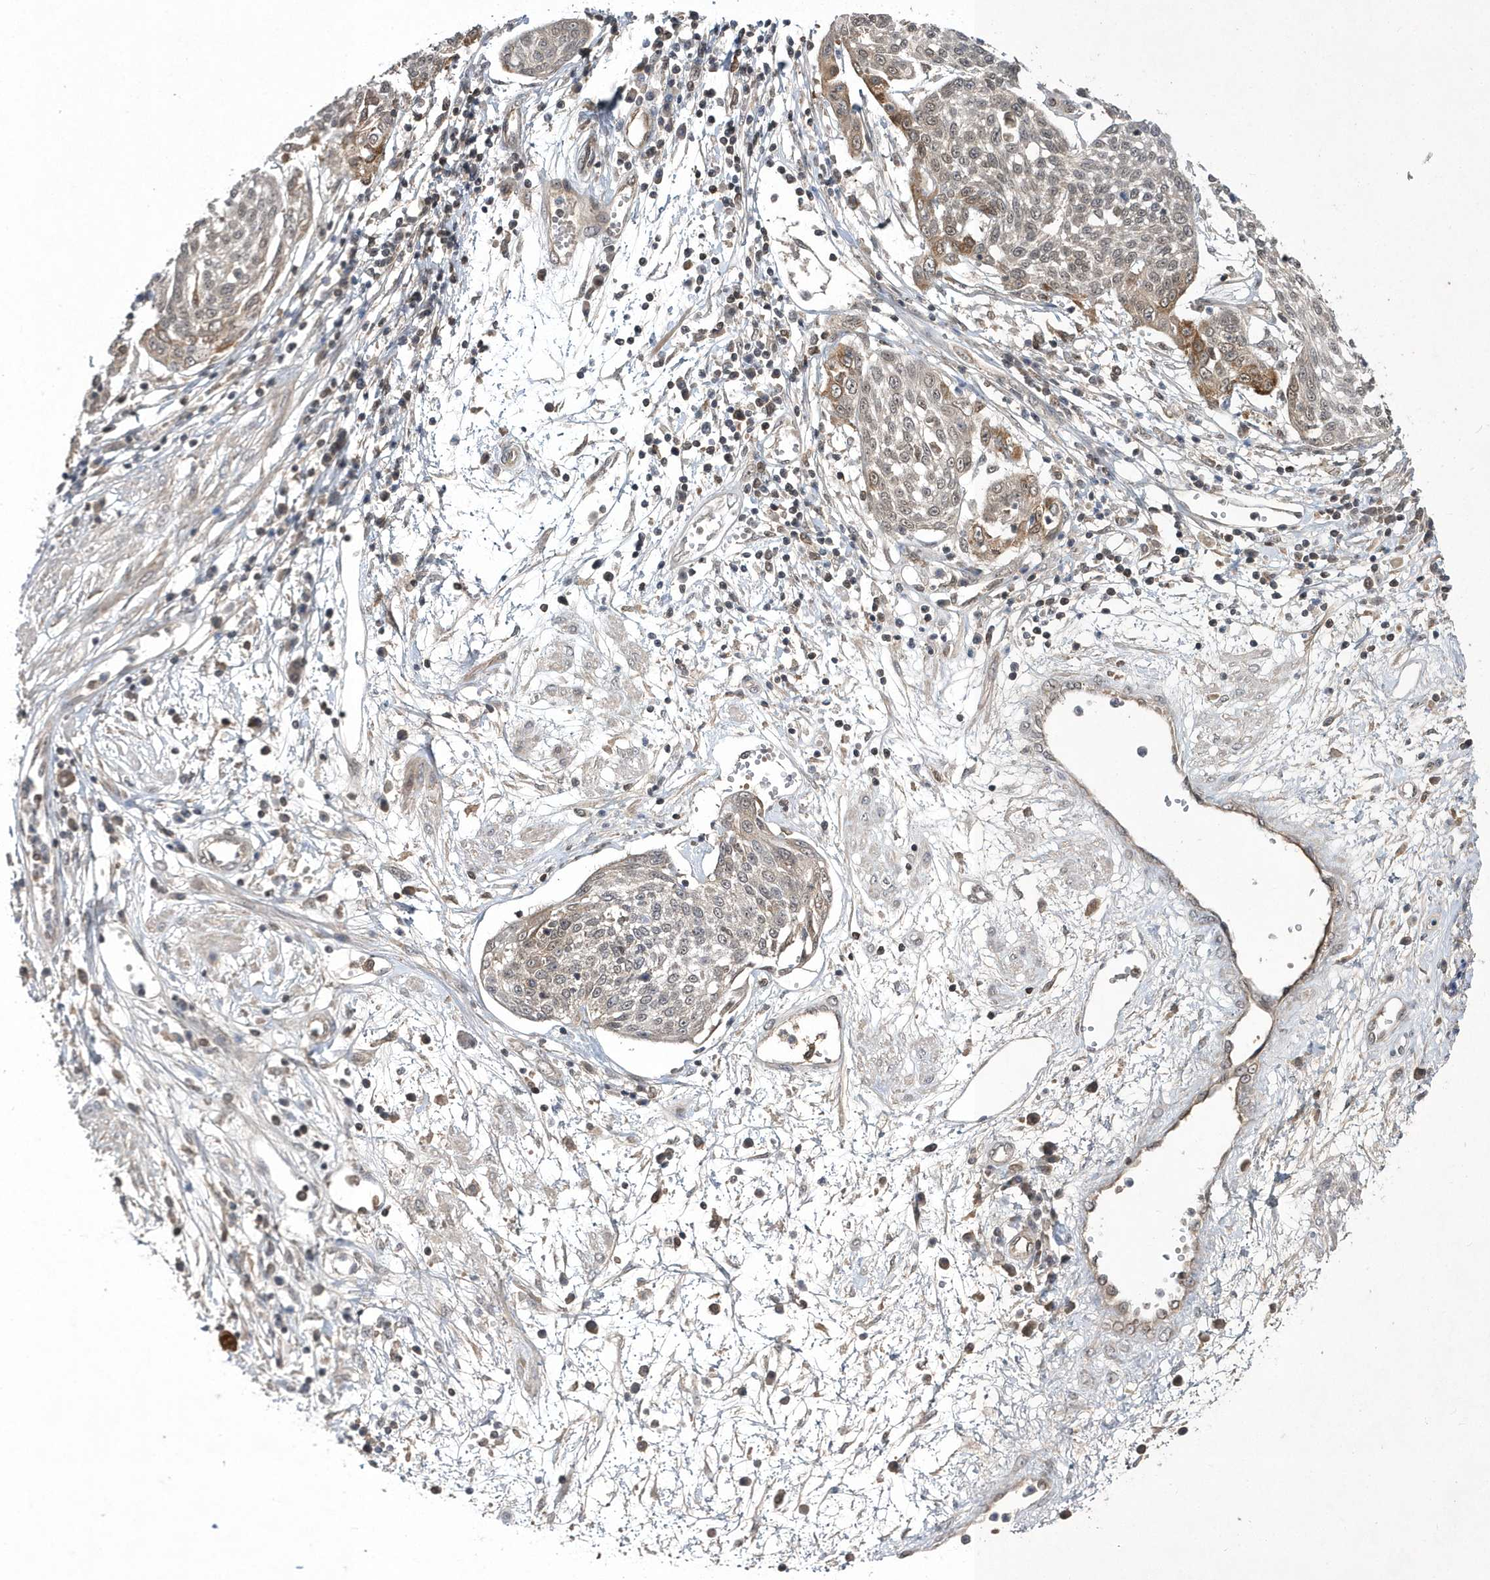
{"staining": {"intensity": "moderate", "quantity": "<25%", "location": "cytoplasmic/membranous"}, "tissue": "cervical cancer", "cell_type": "Tumor cells", "image_type": "cancer", "snomed": [{"axis": "morphology", "description": "Squamous cell carcinoma, NOS"}, {"axis": "topography", "description": "Cervix"}], "caption": "An immunohistochemistry histopathology image of tumor tissue is shown. Protein staining in brown labels moderate cytoplasmic/membranous positivity in cervical cancer (squamous cell carcinoma) within tumor cells.", "gene": "TMEM132B", "patient": {"sex": "female", "age": 34}}